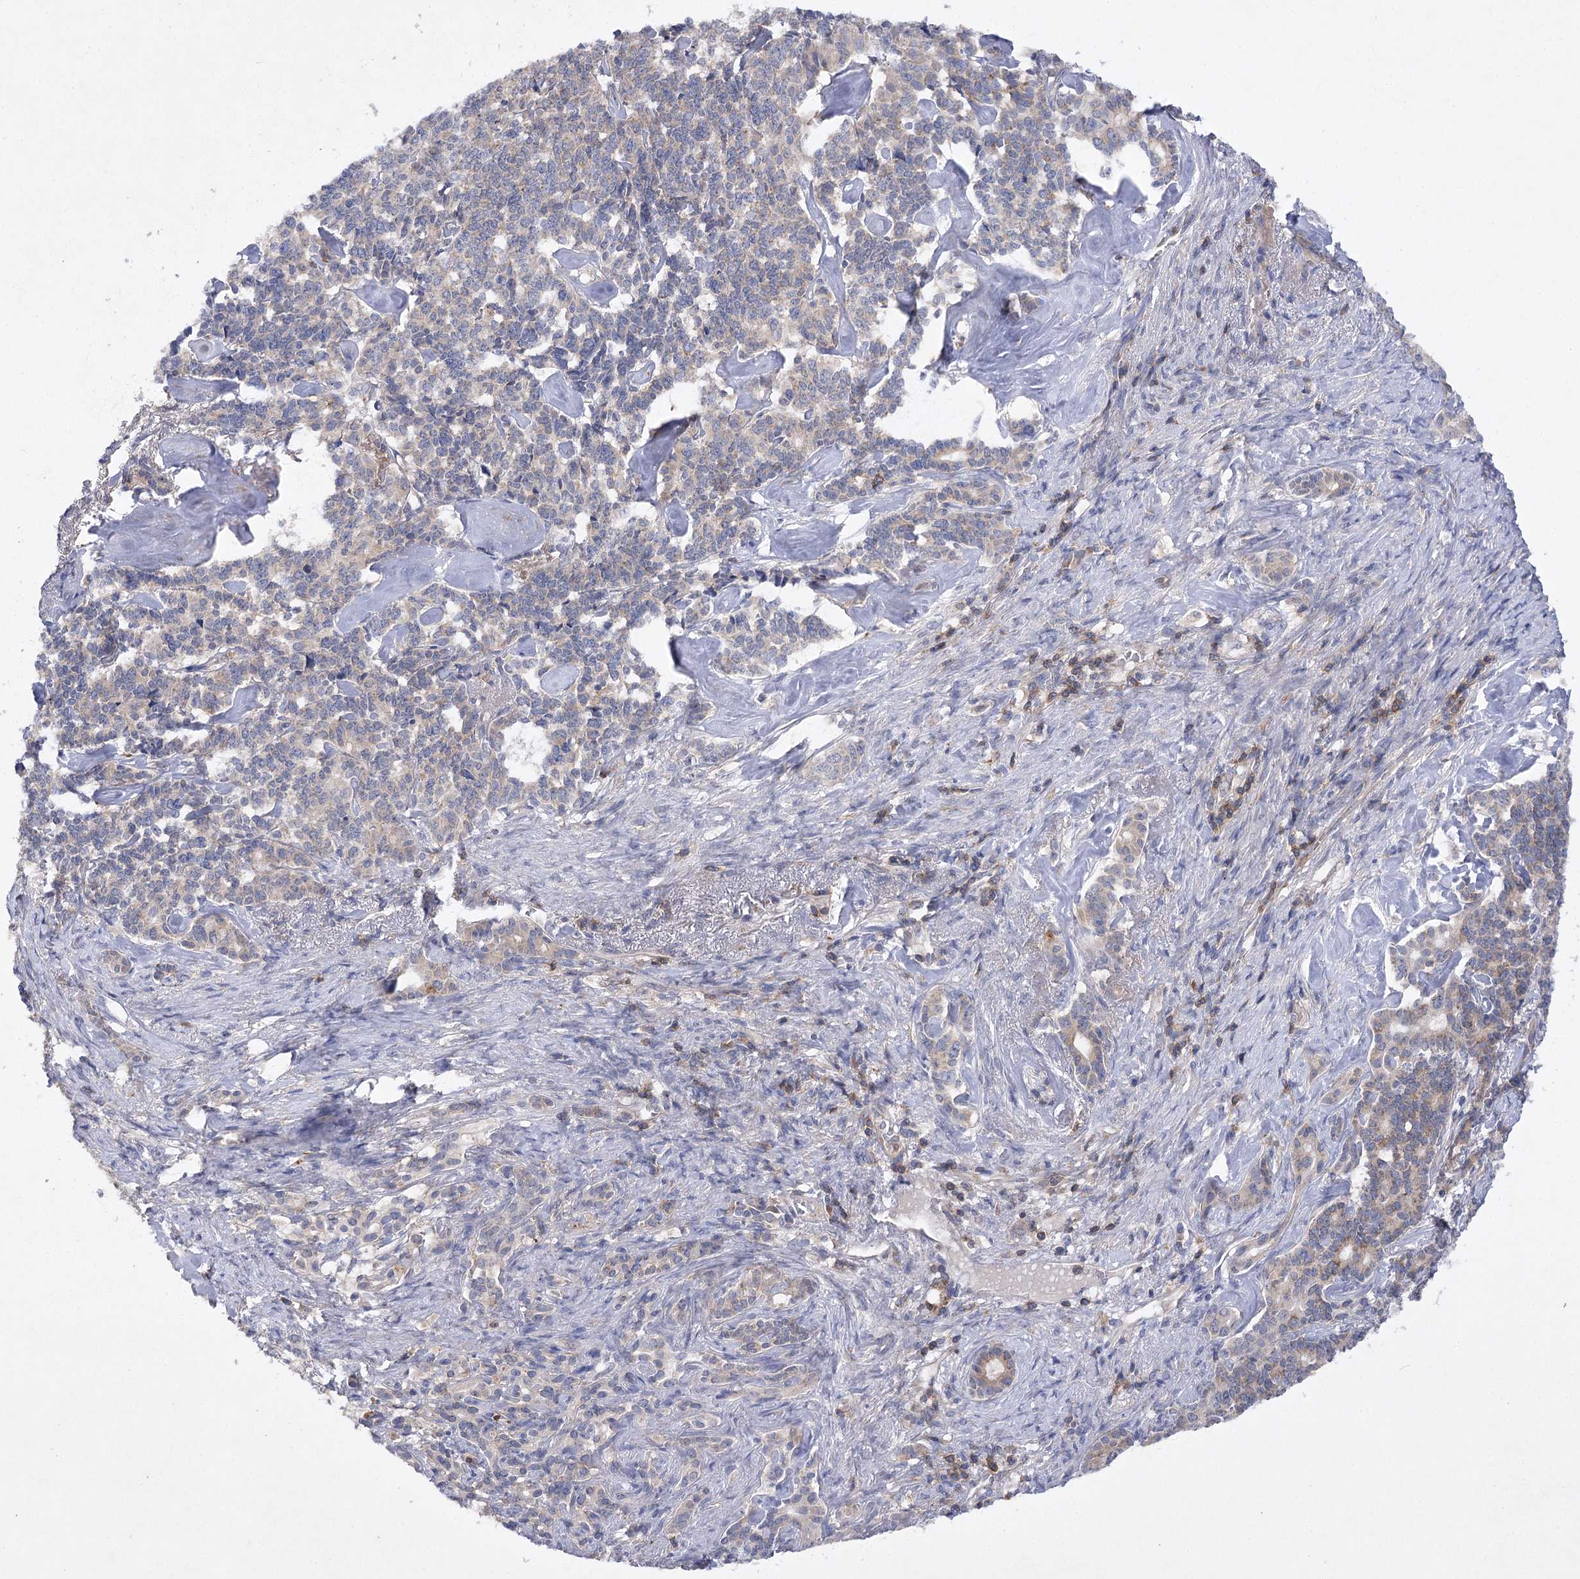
{"staining": {"intensity": "weak", "quantity": "<25%", "location": "cytoplasmic/membranous"}, "tissue": "pancreatic cancer", "cell_type": "Tumor cells", "image_type": "cancer", "snomed": [{"axis": "morphology", "description": "Adenocarcinoma, NOS"}, {"axis": "topography", "description": "Pancreas"}], "caption": "IHC image of neoplastic tissue: pancreatic adenocarcinoma stained with DAB (3,3'-diaminobenzidine) demonstrates no significant protein staining in tumor cells.", "gene": "BCR", "patient": {"sex": "female", "age": 74}}